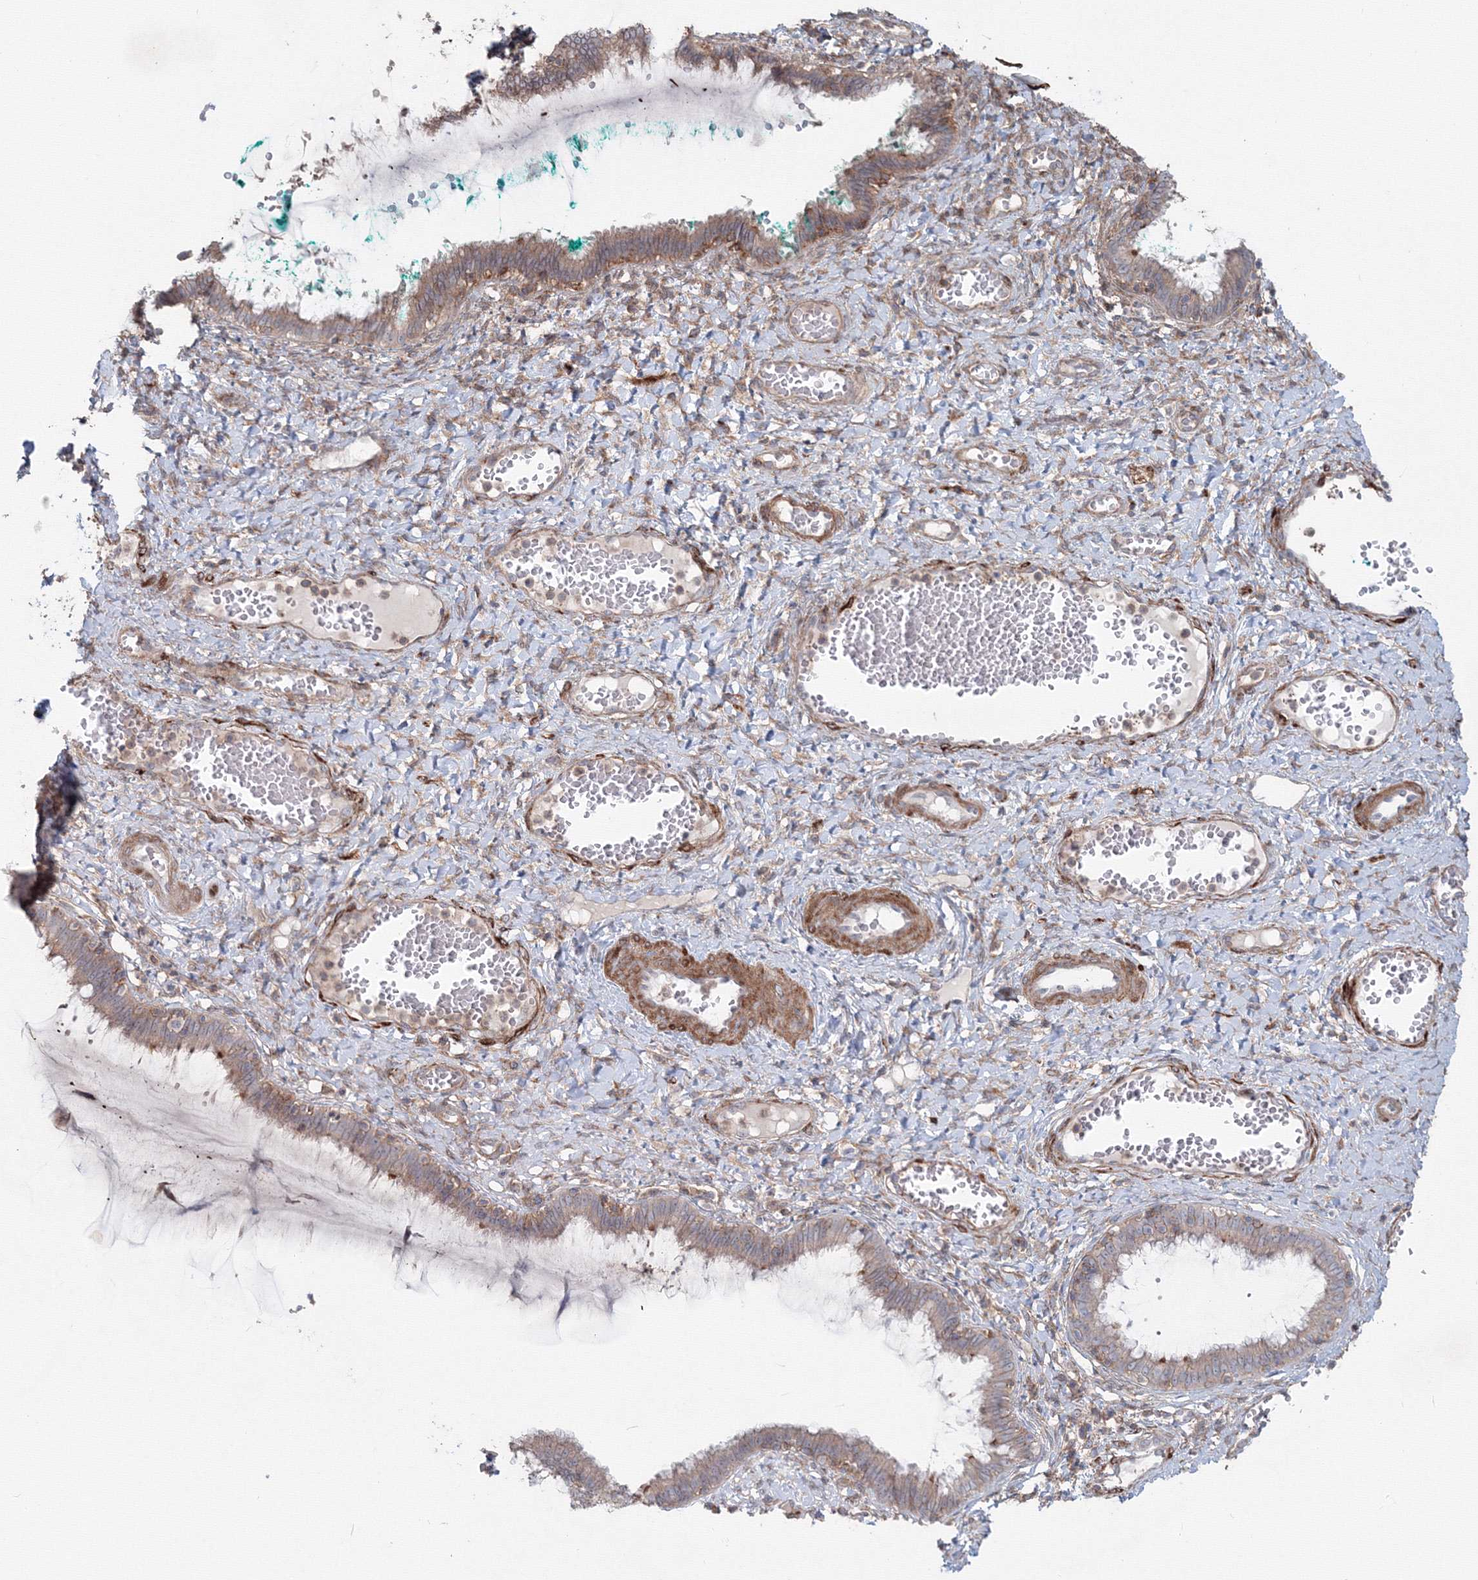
{"staining": {"intensity": "moderate", "quantity": "<25%", "location": "cytoplasmic/membranous"}, "tissue": "cervix", "cell_type": "Glandular cells", "image_type": "normal", "snomed": [{"axis": "morphology", "description": "Normal tissue, NOS"}, {"axis": "morphology", "description": "Adenocarcinoma, NOS"}, {"axis": "topography", "description": "Cervix"}], "caption": "The photomicrograph shows staining of normal cervix, revealing moderate cytoplasmic/membranous protein positivity (brown color) within glandular cells. (DAB IHC with brightfield microscopy, high magnification).", "gene": "SH3PXD2A", "patient": {"sex": "female", "age": 29}}